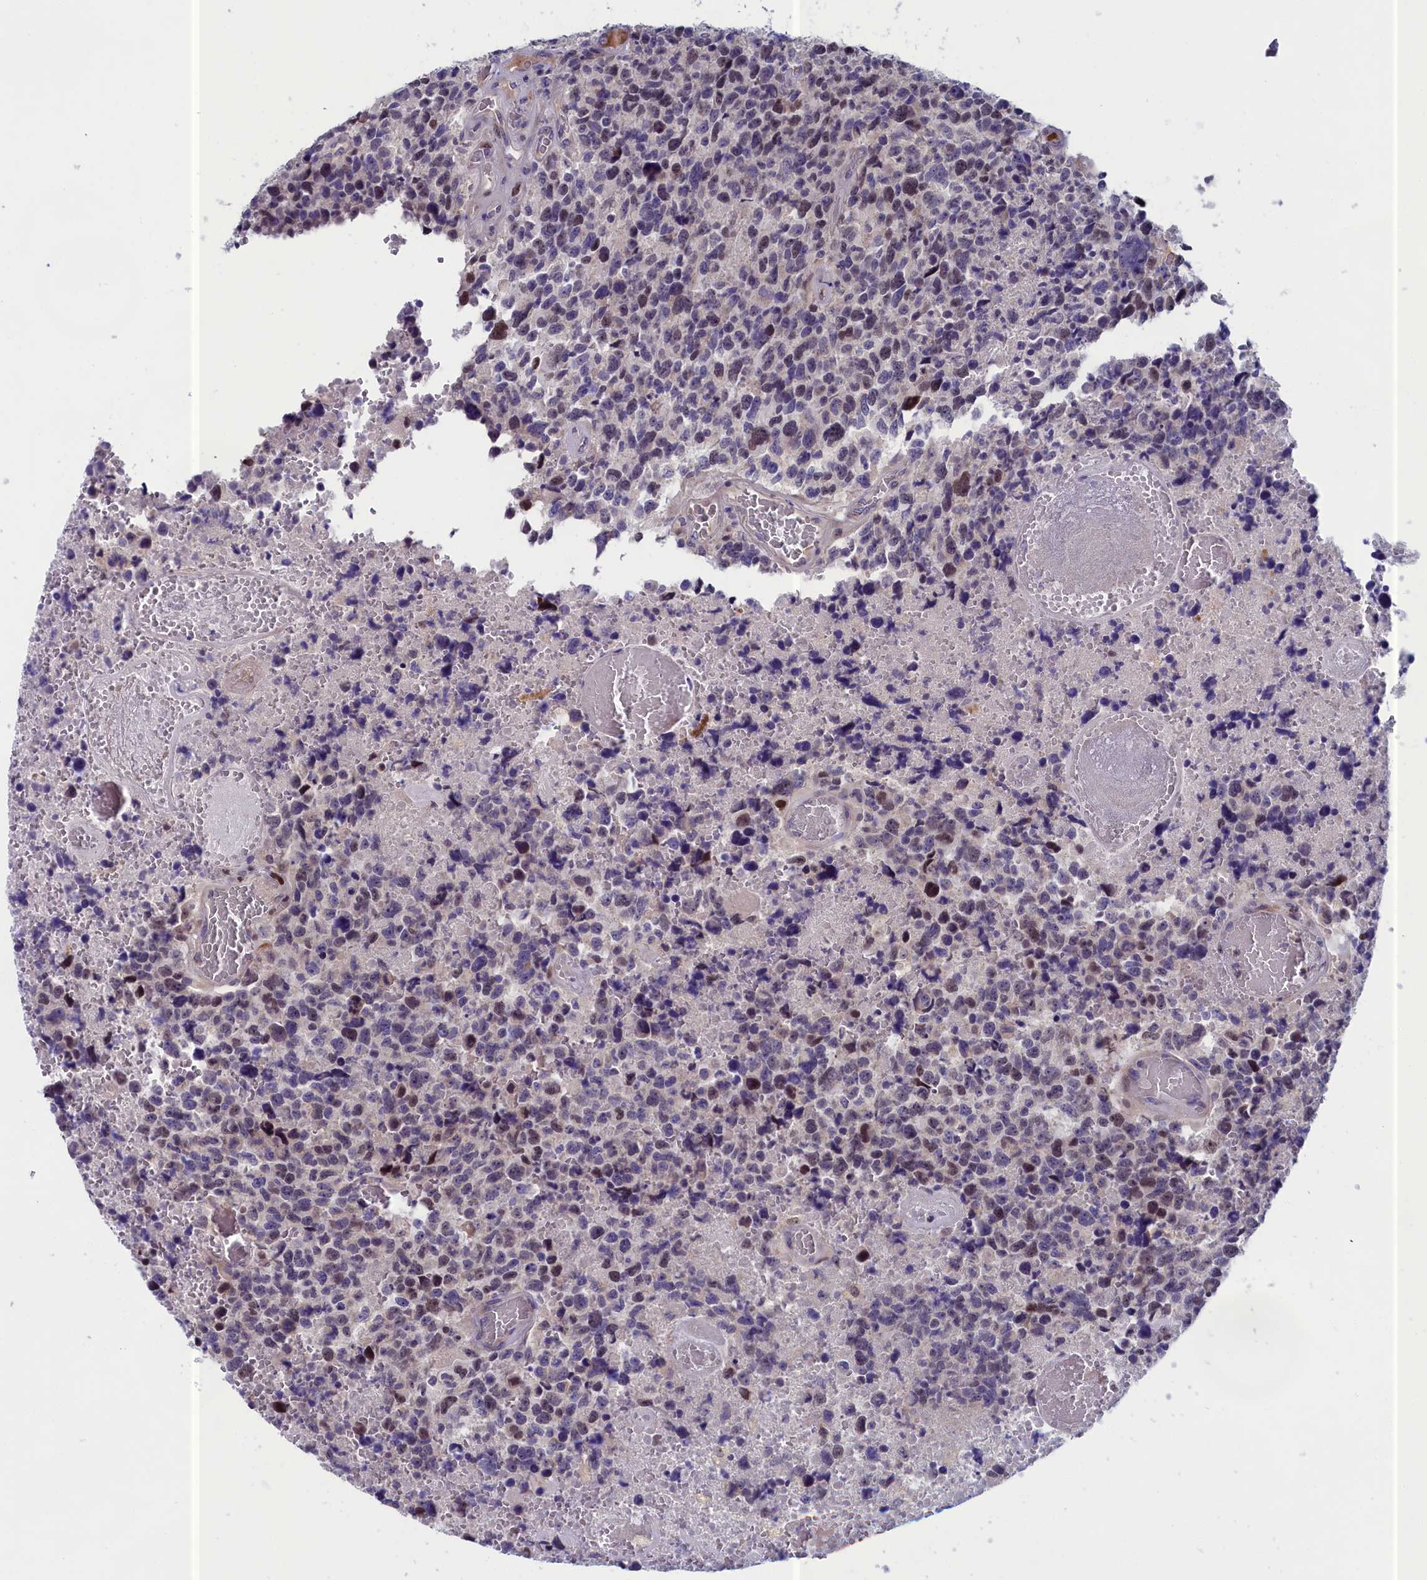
{"staining": {"intensity": "weak", "quantity": "25%-75%", "location": "nuclear"}, "tissue": "glioma", "cell_type": "Tumor cells", "image_type": "cancer", "snomed": [{"axis": "morphology", "description": "Glioma, malignant, High grade"}, {"axis": "topography", "description": "Brain"}], "caption": "There is low levels of weak nuclear staining in tumor cells of malignant glioma (high-grade), as demonstrated by immunohistochemical staining (brown color).", "gene": "LIG1", "patient": {"sex": "male", "age": 69}}